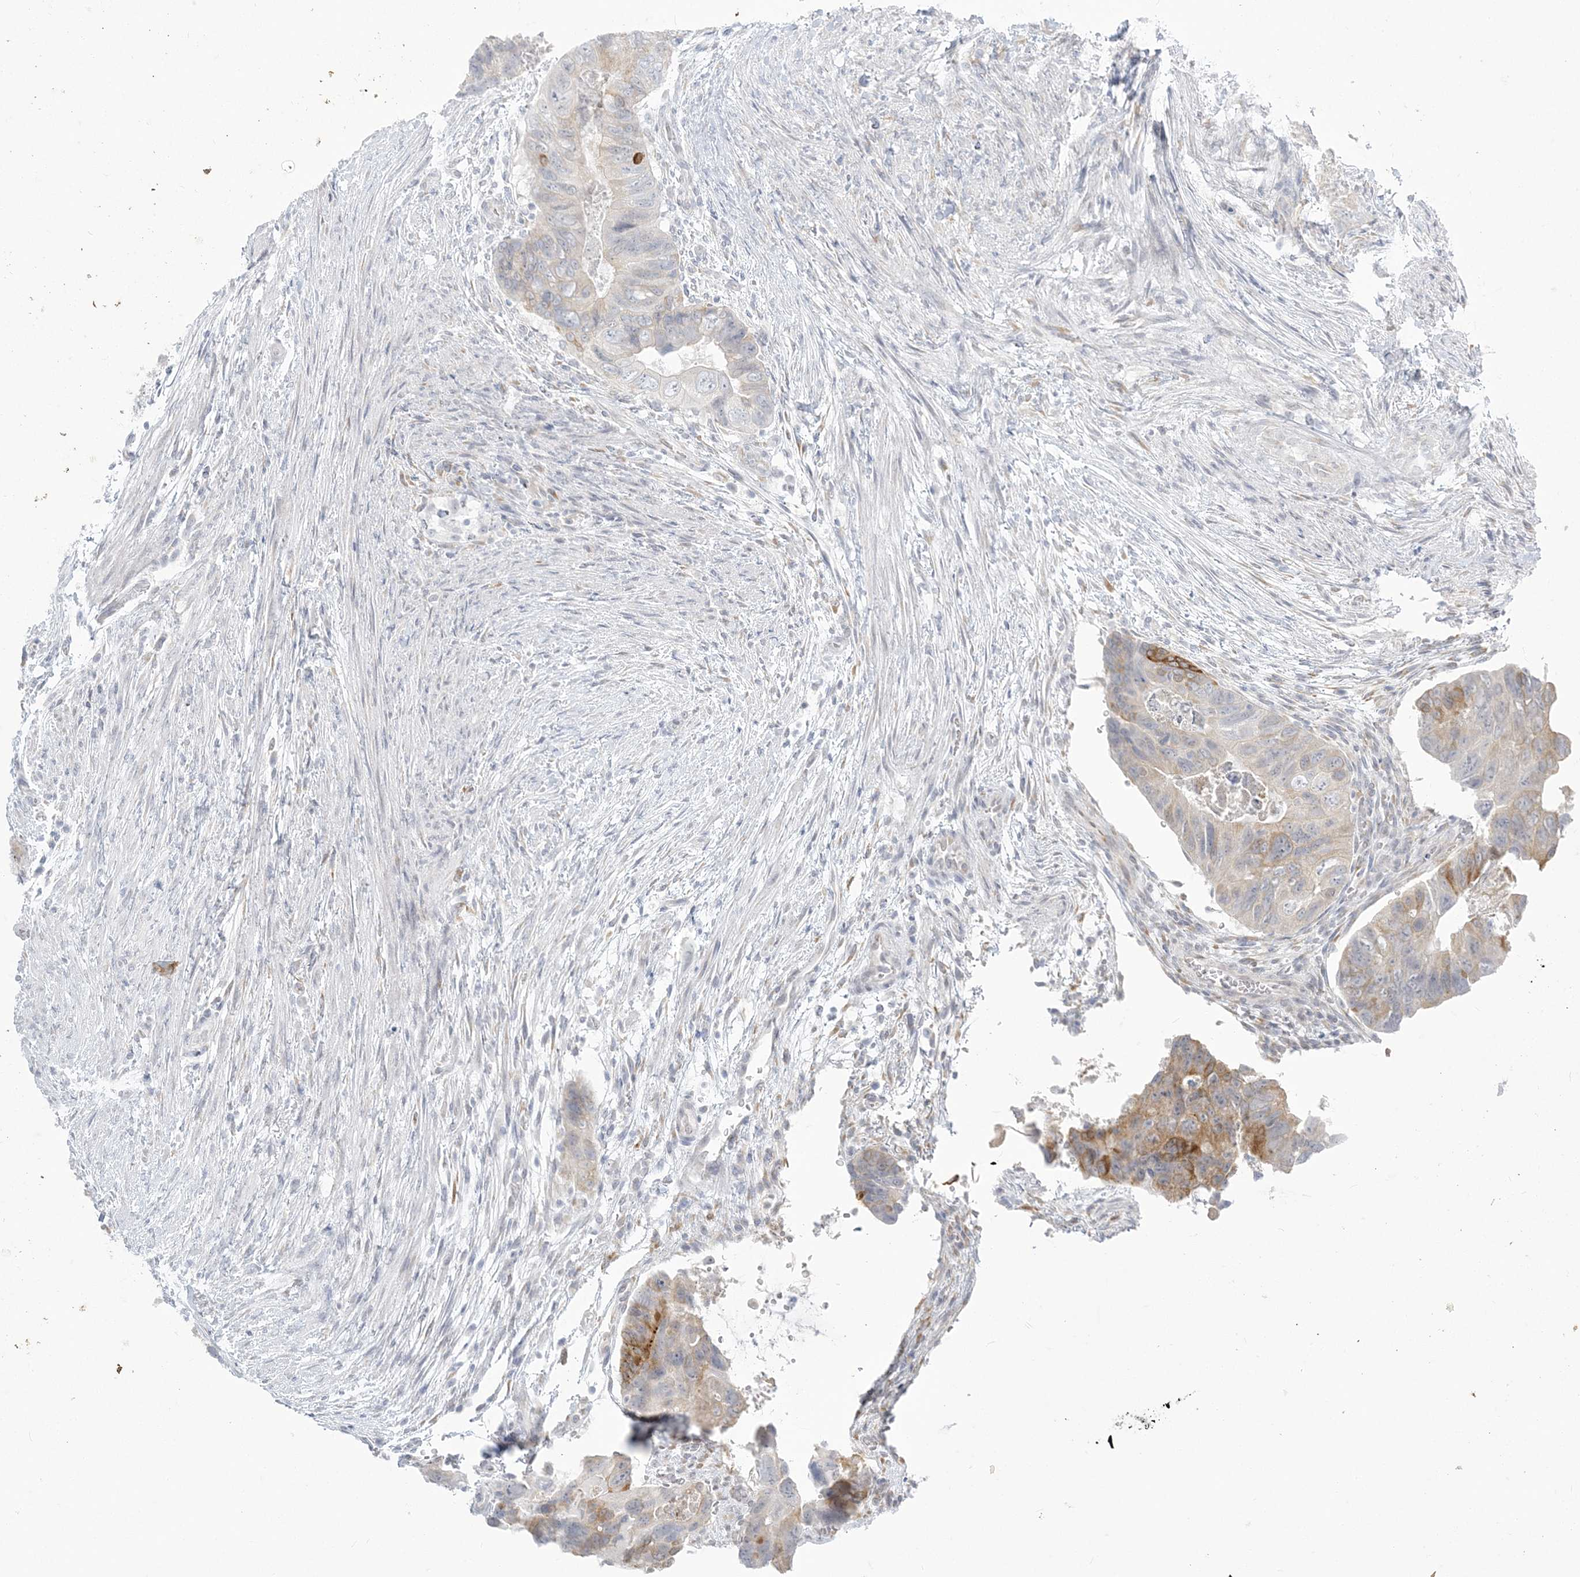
{"staining": {"intensity": "moderate", "quantity": "<25%", "location": "cytoplasmic/membranous"}, "tissue": "colorectal cancer", "cell_type": "Tumor cells", "image_type": "cancer", "snomed": [{"axis": "morphology", "description": "Adenocarcinoma, NOS"}, {"axis": "topography", "description": "Rectum"}], "caption": "Brown immunohistochemical staining in colorectal adenocarcinoma displays moderate cytoplasmic/membranous staining in about <25% of tumor cells.", "gene": "ZC3H6", "patient": {"sex": "male", "age": 63}}